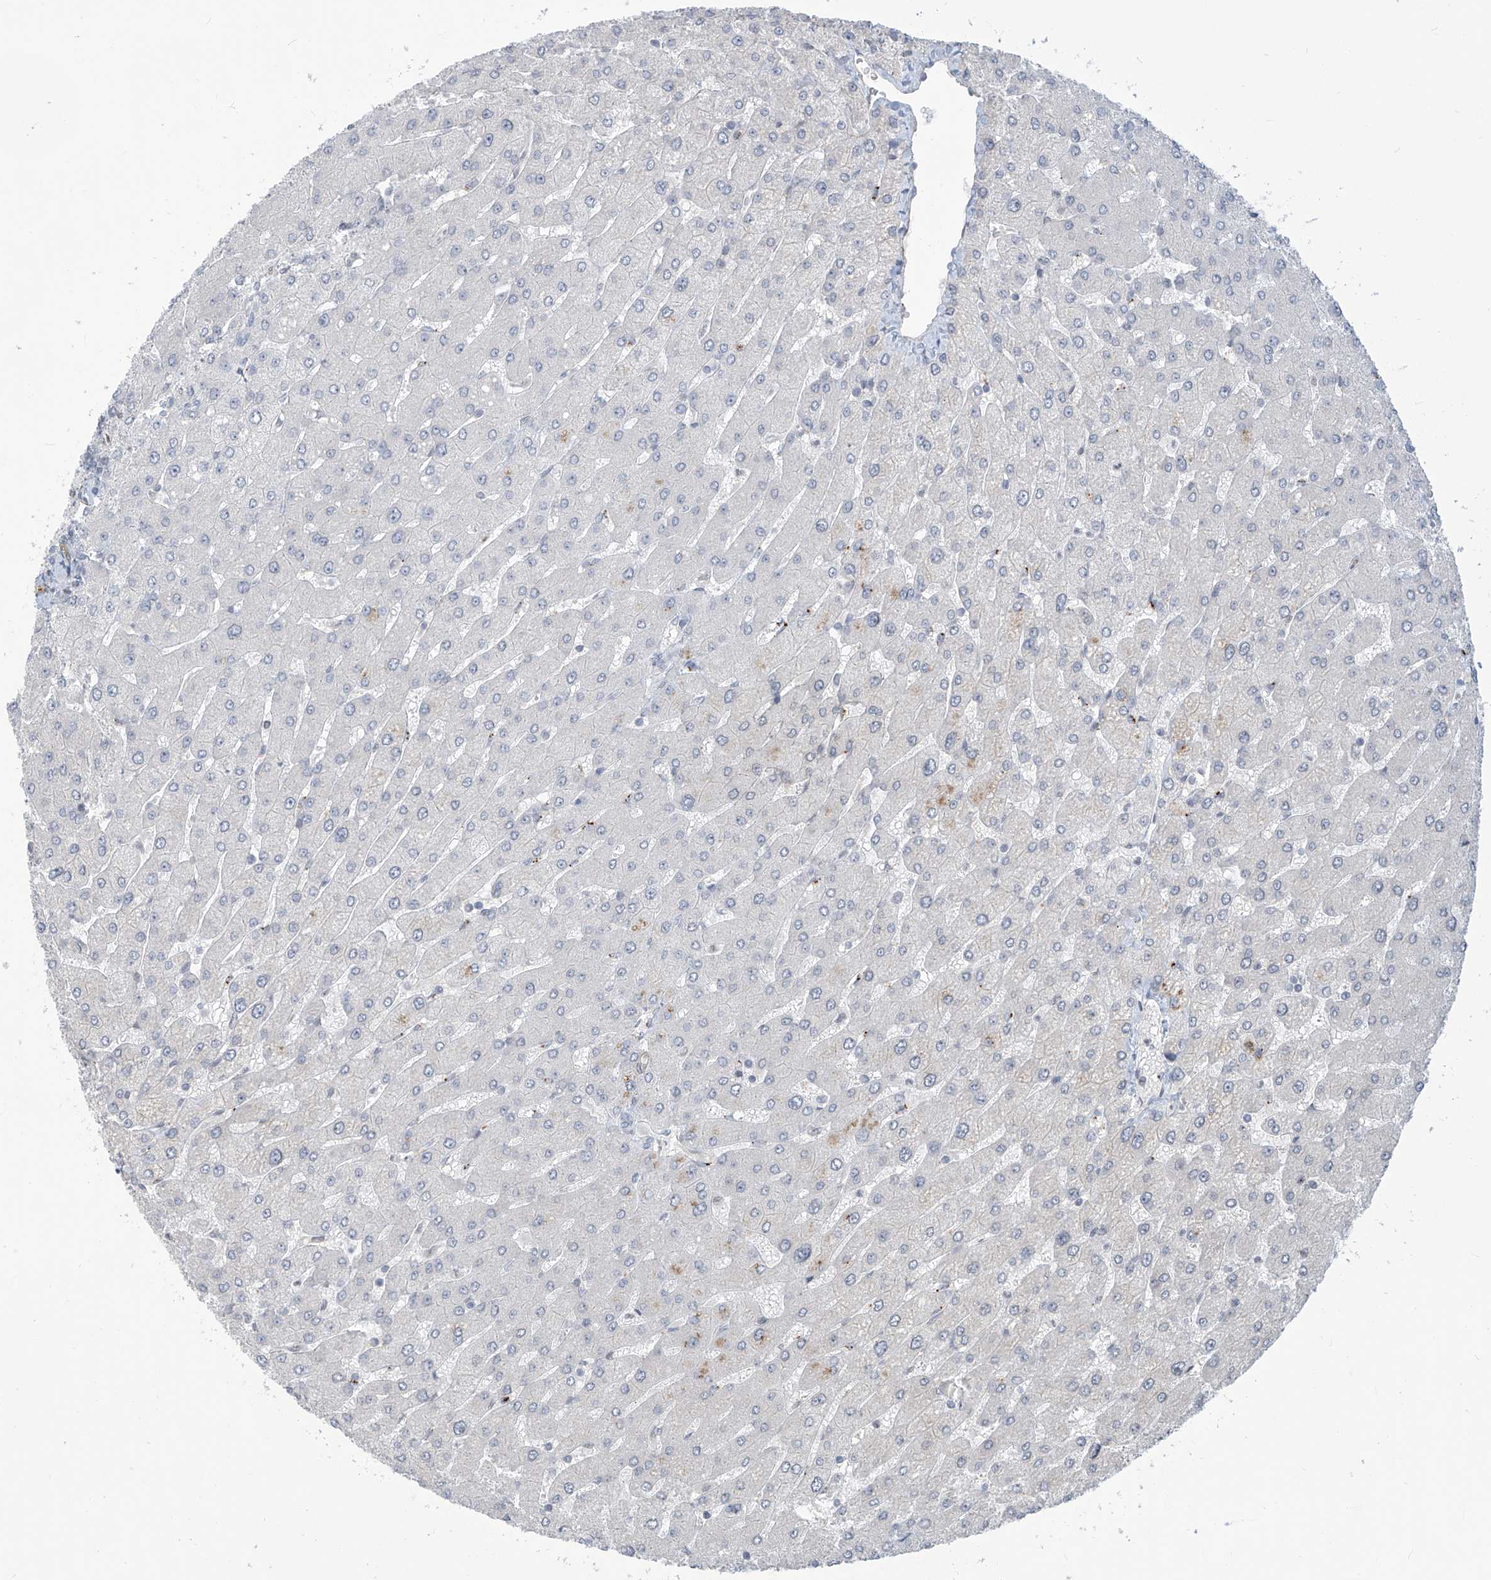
{"staining": {"intensity": "negative", "quantity": "none", "location": "none"}, "tissue": "liver", "cell_type": "Cholangiocytes", "image_type": "normal", "snomed": [{"axis": "morphology", "description": "Normal tissue, NOS"}, {"axis": "topography", "description": "Liver"}], "caption": "Micrograph shows no significant protein expression in cholangiocytes of unremarkable liver. Nuclei are stained in blue.", "gene": "METAP1D", "patient": {"sex": "male", "age": 55}}